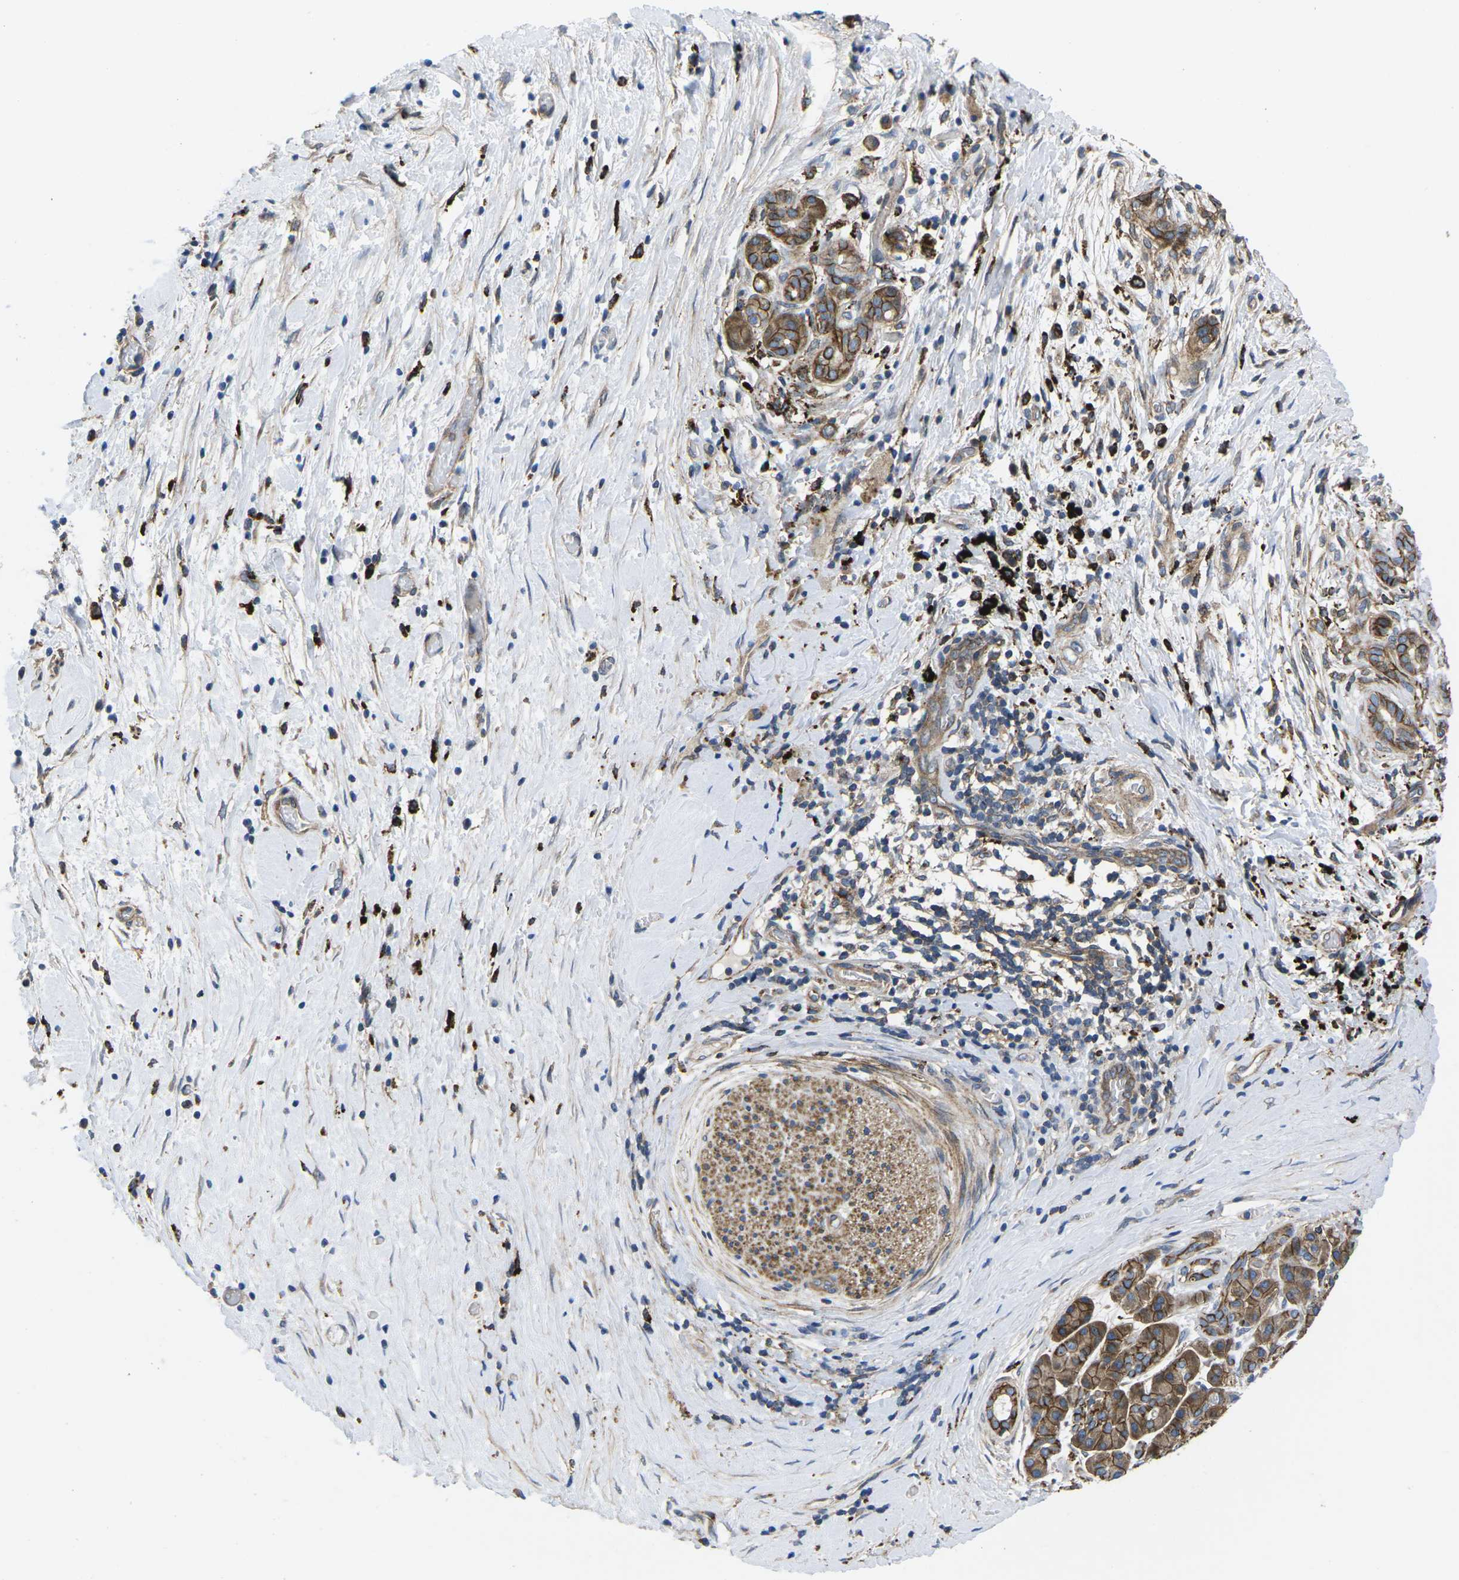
{"staining": {"intensity": "strong", "quantity": ">75%", "location": "cytoplasmic/membranous"}, "tissue": "pancreatic cancer", "cell_type": "Tumor cells", "image_type": "cancer", "snomed": [{"axis": "morphology", "description": "Adenocarcinoma, NOS"}, {"axis": "topography", "description": "Pancreas"}], "caption": "Pancreatic cancer (adenocarcinoma) stained with immunohistochemistry displays strong cytoplasmic/membranous staining in about >75% of tumor cells.", "gene": "DLG1", "patient": {"sex": "male", "age": 55}}